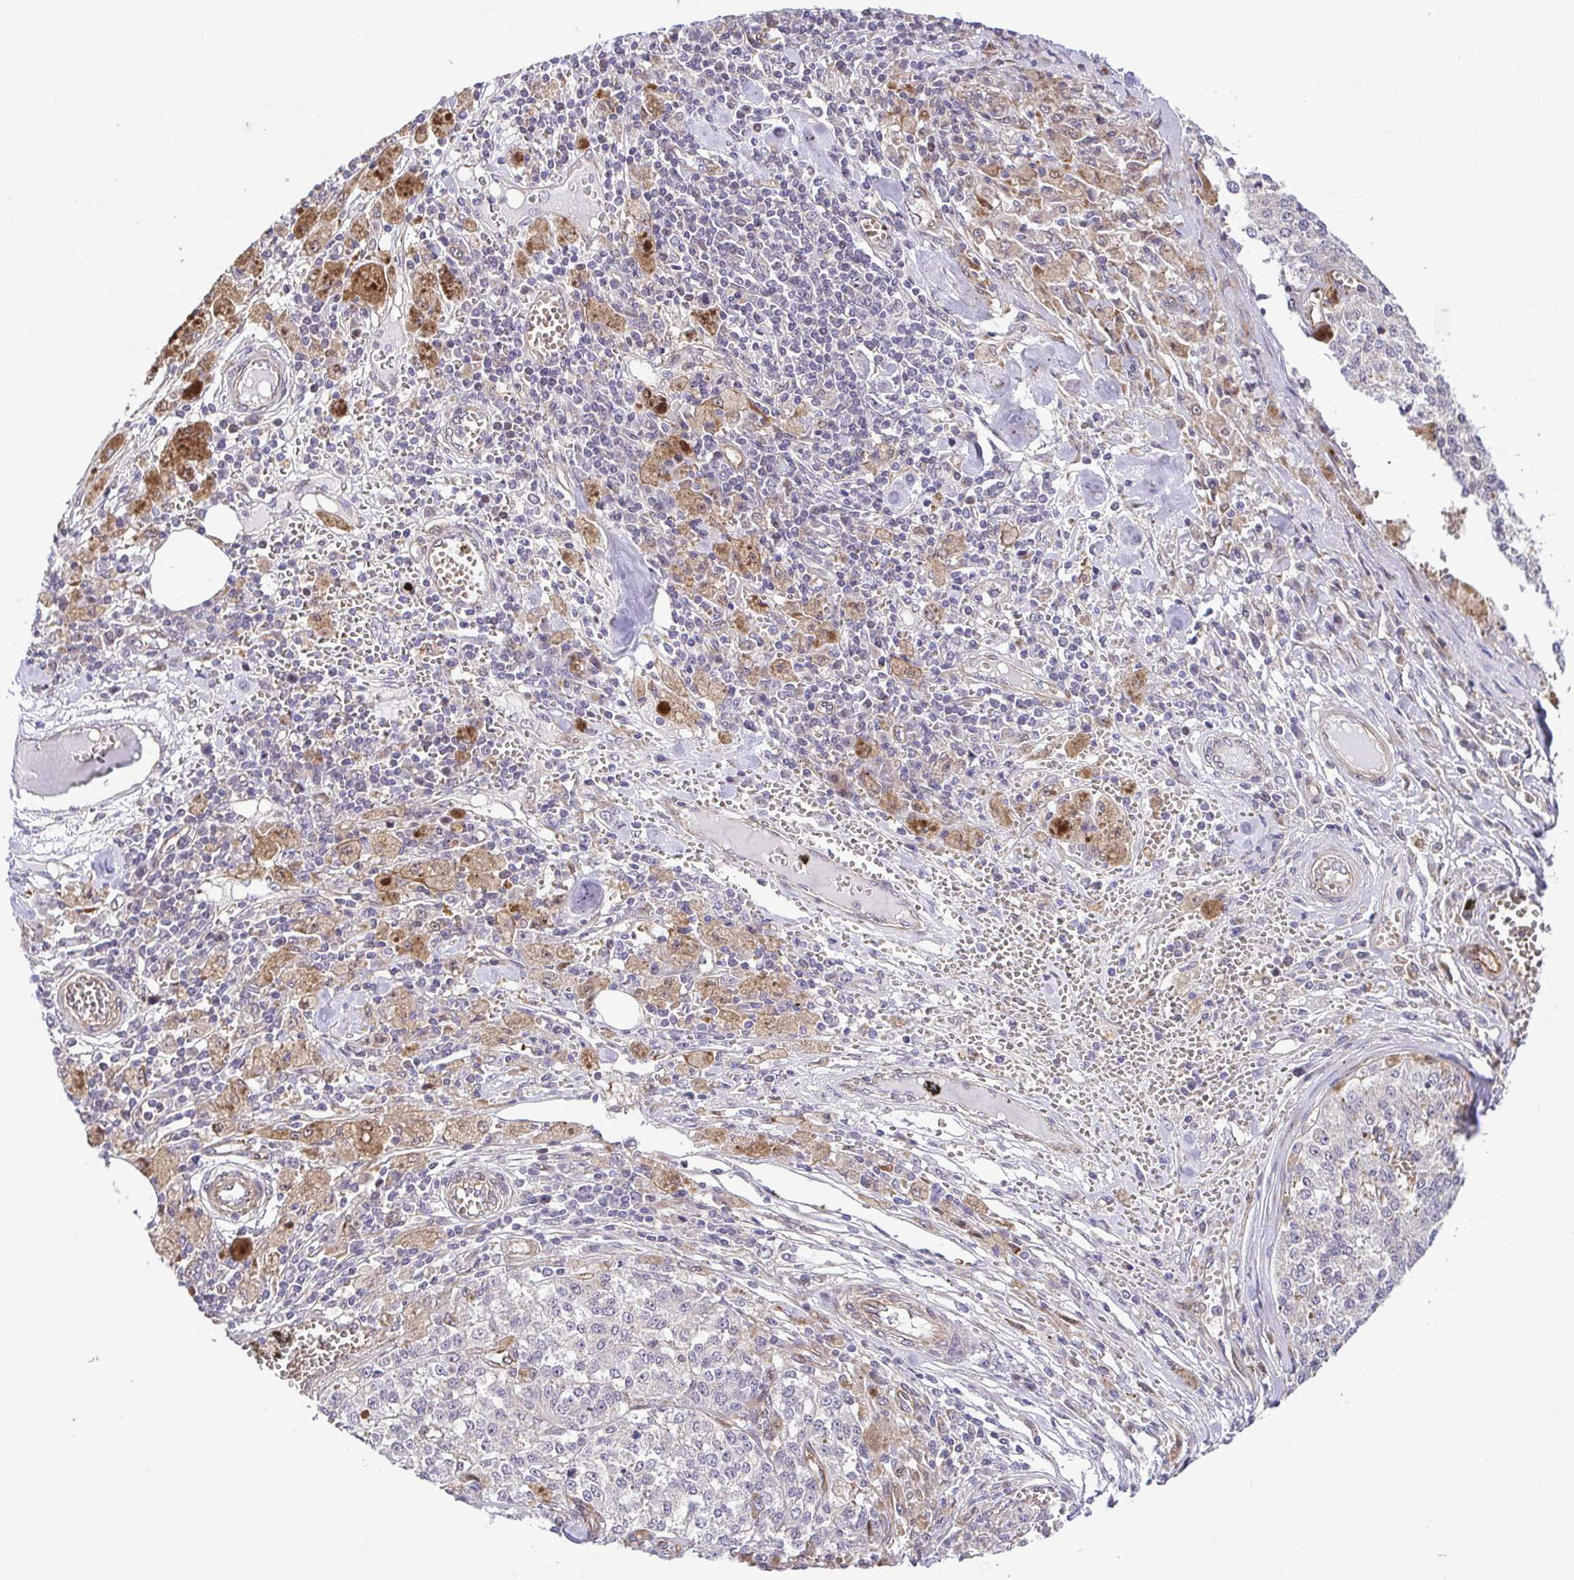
{"staining": {"intensity": "negative", "quantity": "none", "location": "none"}, "tissue": "melanoma", "cell_type": "Tumor cells", "image_type": "cancer", "snomed": [{"axis": "morphology", "description": "Malignant melanoma, Metastatic site"}, {"axis": "topography", "description": "Lymph node"}], "caption": "This is a micrograph of IHC staining of malignant melanoma (metastatic site), which shows no positivity in tumor cells.", "gene": "TRIM55", "patient": {"sex": "female", "age": 64}}